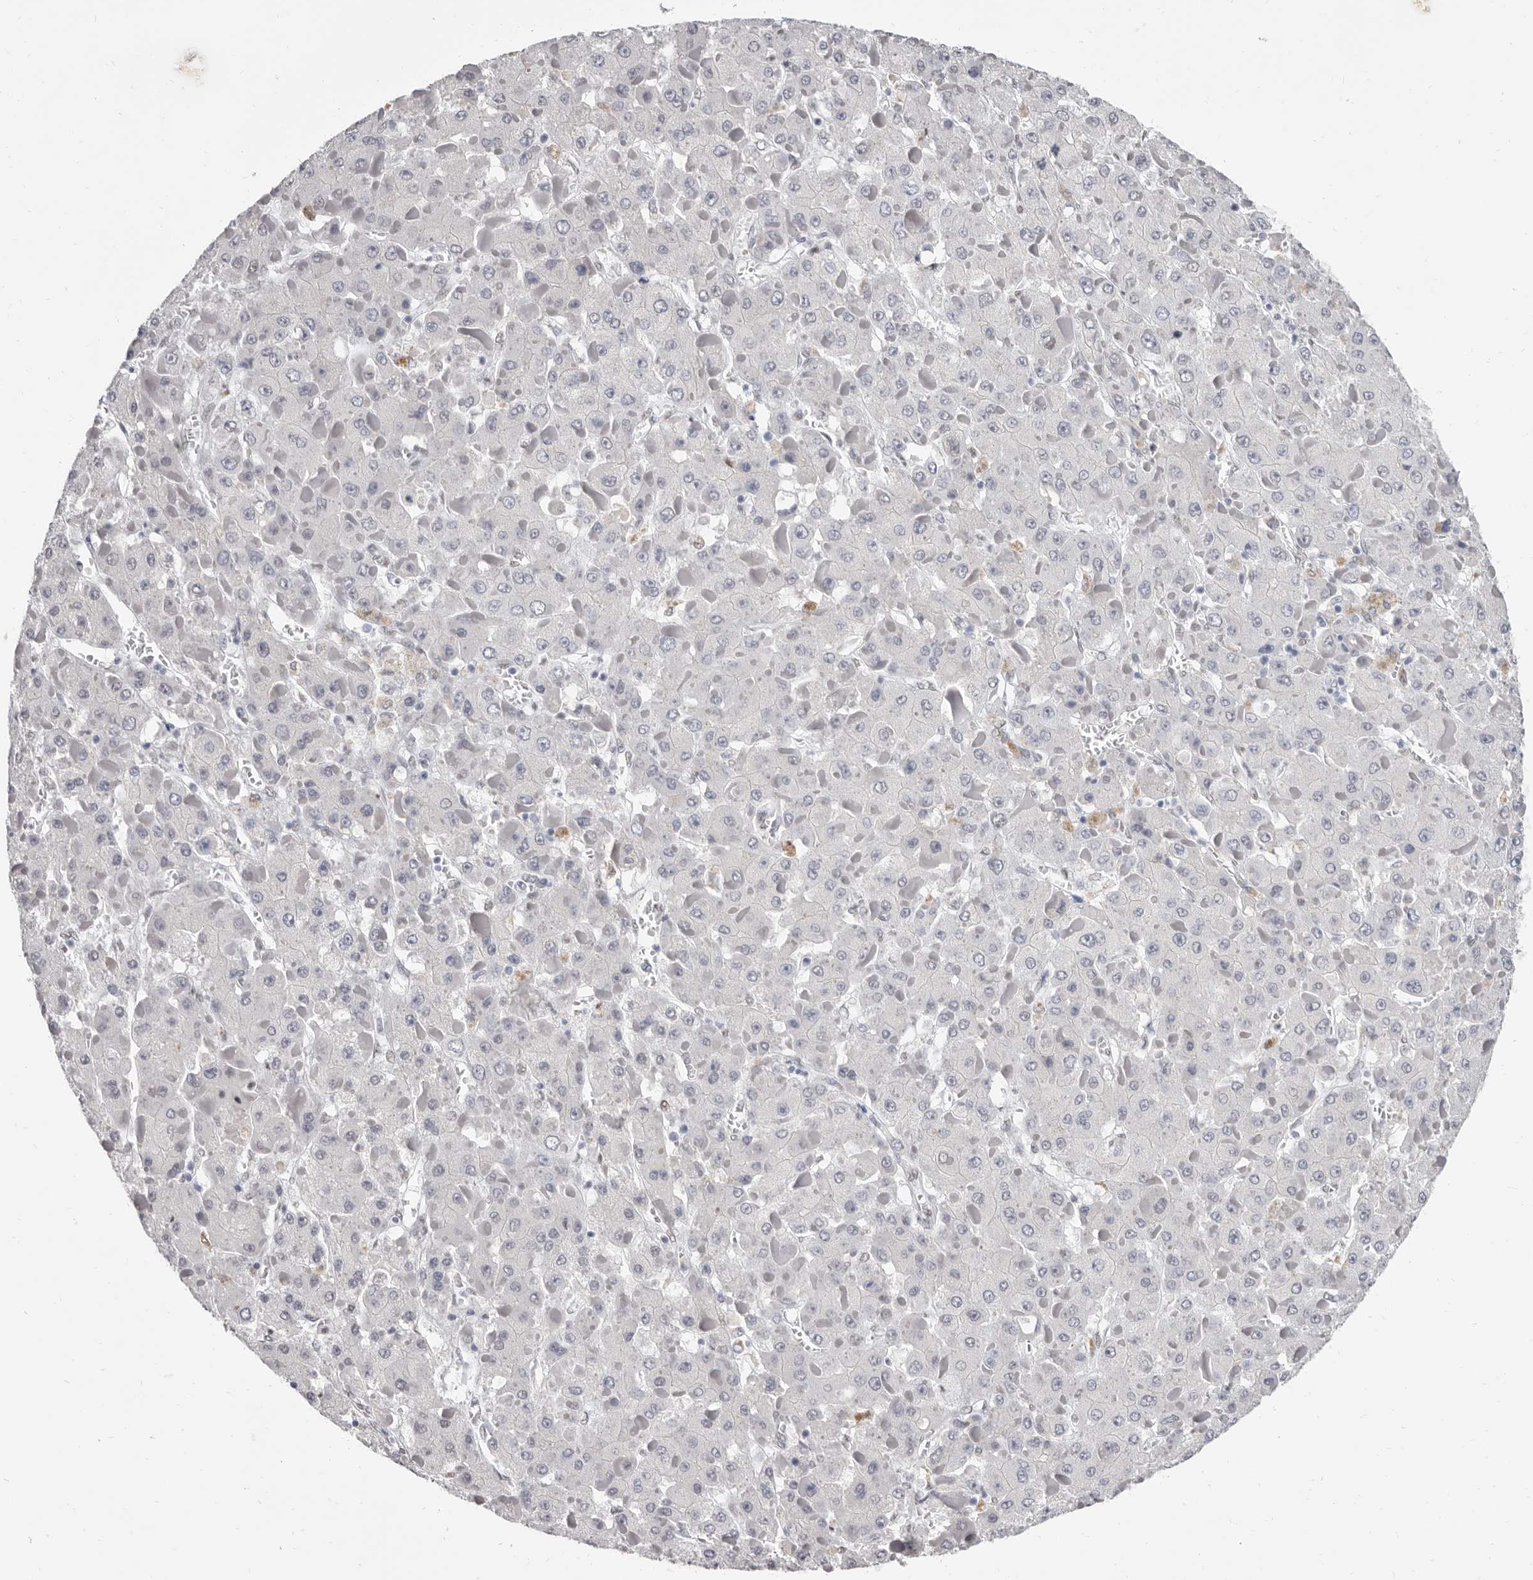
{"staining": {"intensity": "negative", "quantity": "none", "location": "none"}, "tissue": "liver cancer", "cell_type": "Tumor cells", "image_type": "cancer", "snomed": [{"axis": "morphology", "description": "Carcinoma, Hepatocellular, NOS"}, {"axis": "topography", "description": "Liver"}], "caption": "Immunohistochemical staining of human hepatocellular carcinoma (liver) demonstrates no significant positivity in tumor cells.", "gene": "ZNF326", "patient": {"sex": "female", "age": 73}}